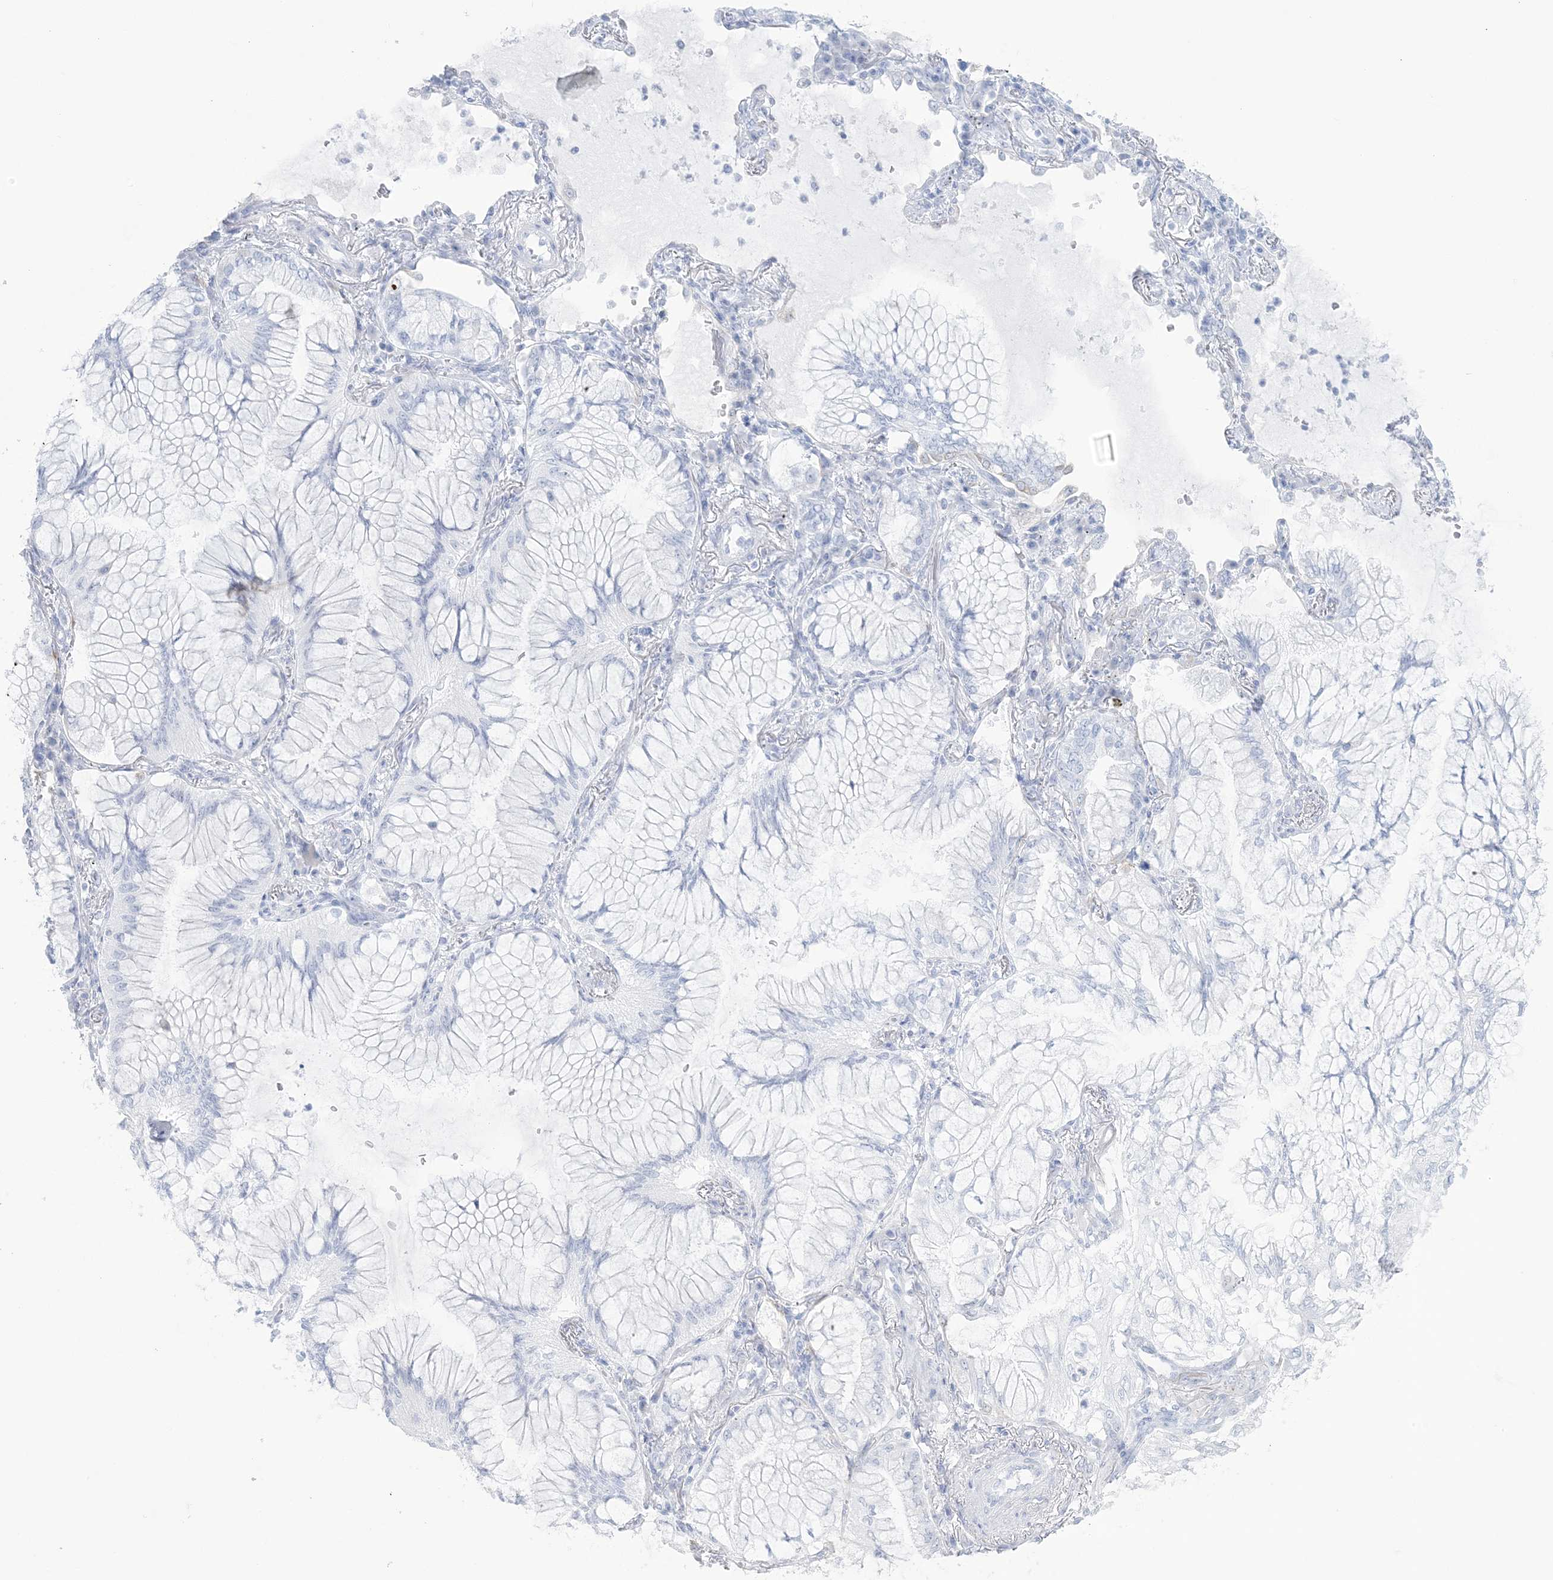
{"staining": {"intensity": "negative", "quantity": "none", "location": "none"}, "tissue": "lung cancer", "cell_type": "Tumor cells", "image_type": "cancer", "snomed": [{"axis": "morphology", "description": "Adenocarcinoma, NOS"}, {"axis": "topography", "description": "Lung"}], "caption": "Micrograph shows no protein expression in tumor cells of lung adenocarcinoma tissue.", "gene": "AGXT", "patient": {"sex": "female", "age": 70}}